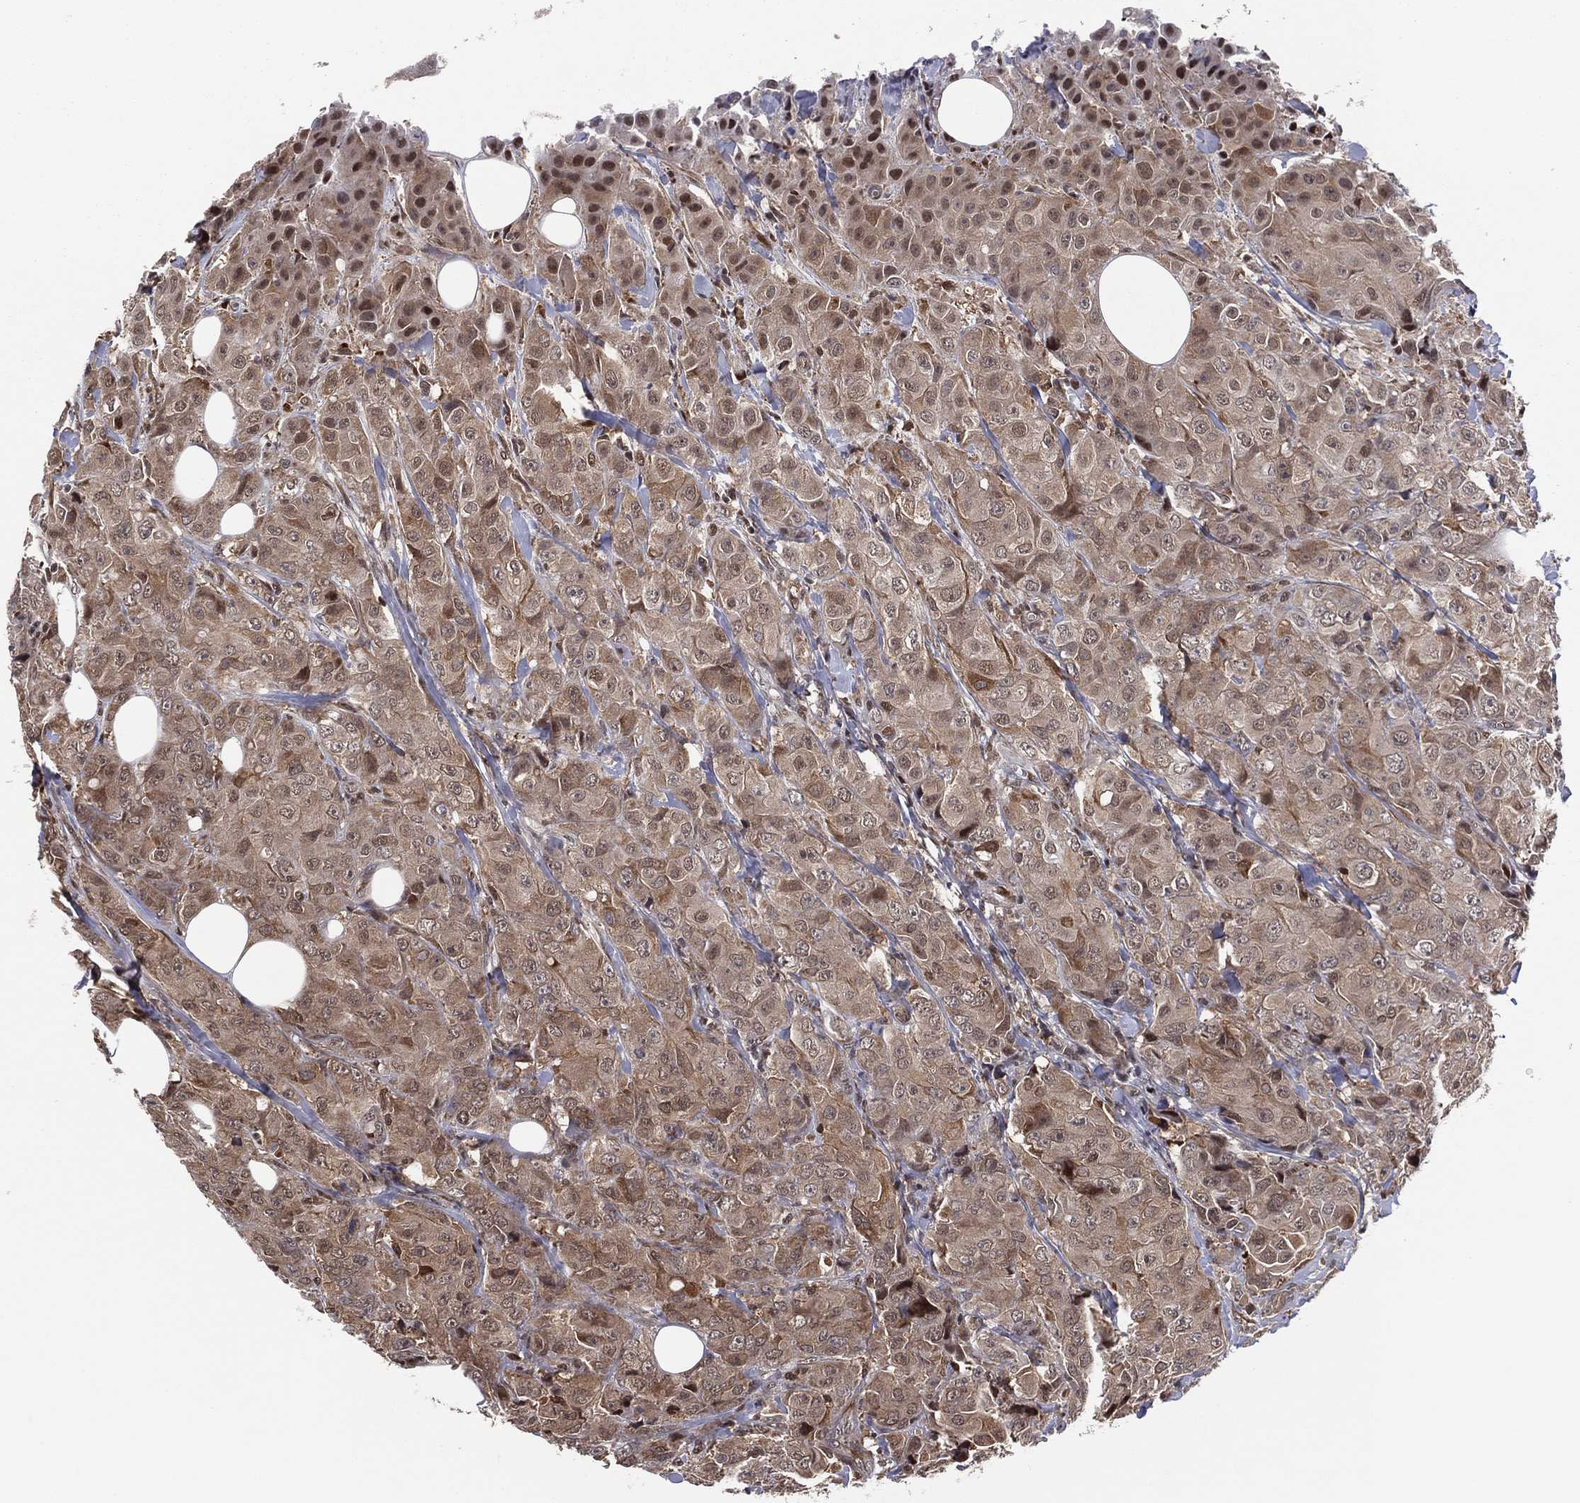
{"staining": {"intensity": "moderate", "quantity": ">75%", "location": "cytoplasmic/membranous,nuclear"}, "tissue": "breast cancer", "cell_type": "Tumor cells", "image_type": "cancer", "snomed": [{"axis": "morphology", "description": "Duct carcinoma"}, {"axis": "topography", "description": "Breast"}], "caption": "Breast cancer (intraductal carcinoma) stained with IHC displays moderate cytoplasmic/membranous and nuclear positivity in approximately >75% of tumor cells.", "gene": "ICOSLG", "patient": {"sex": "female", "age": 43}}